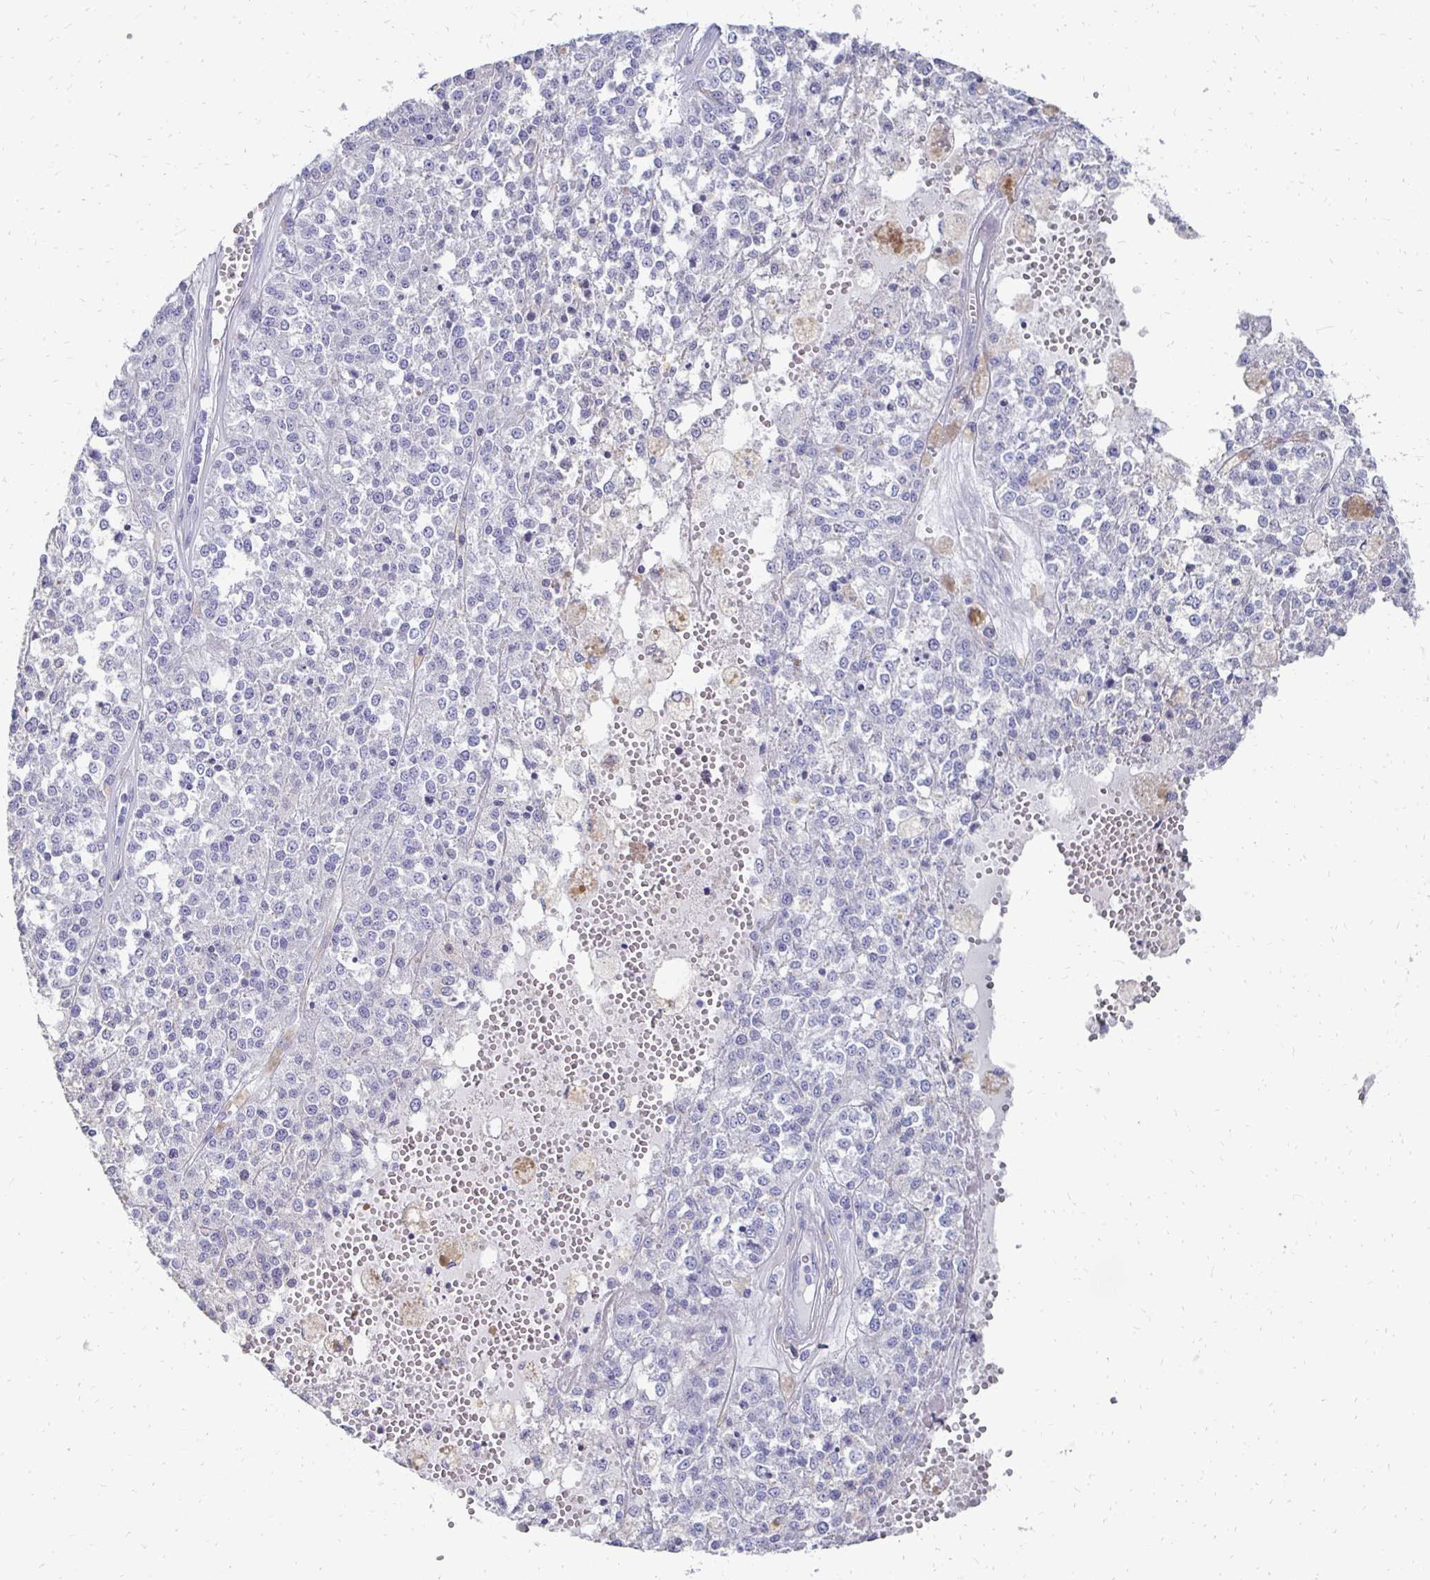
{"staining": {"intensity": "negative", "quantity": "none", "location": "none"}, "tissue": "melanoma", "cell_type": "Tumor cells", "image_type": "cancer", "snomed": [{"axis": "morphology", "description": "Malignant melanoma, Metastatic site"}, {"axis": "topography", "description": "Lymph node"}], "caption": "Malignant melanoma (metastatic site) was stained to show a protein in brown. There is no significant staining in tumor cells.", "gene": "SYCP3", "patient": {"sex": "female", "age": 64}}